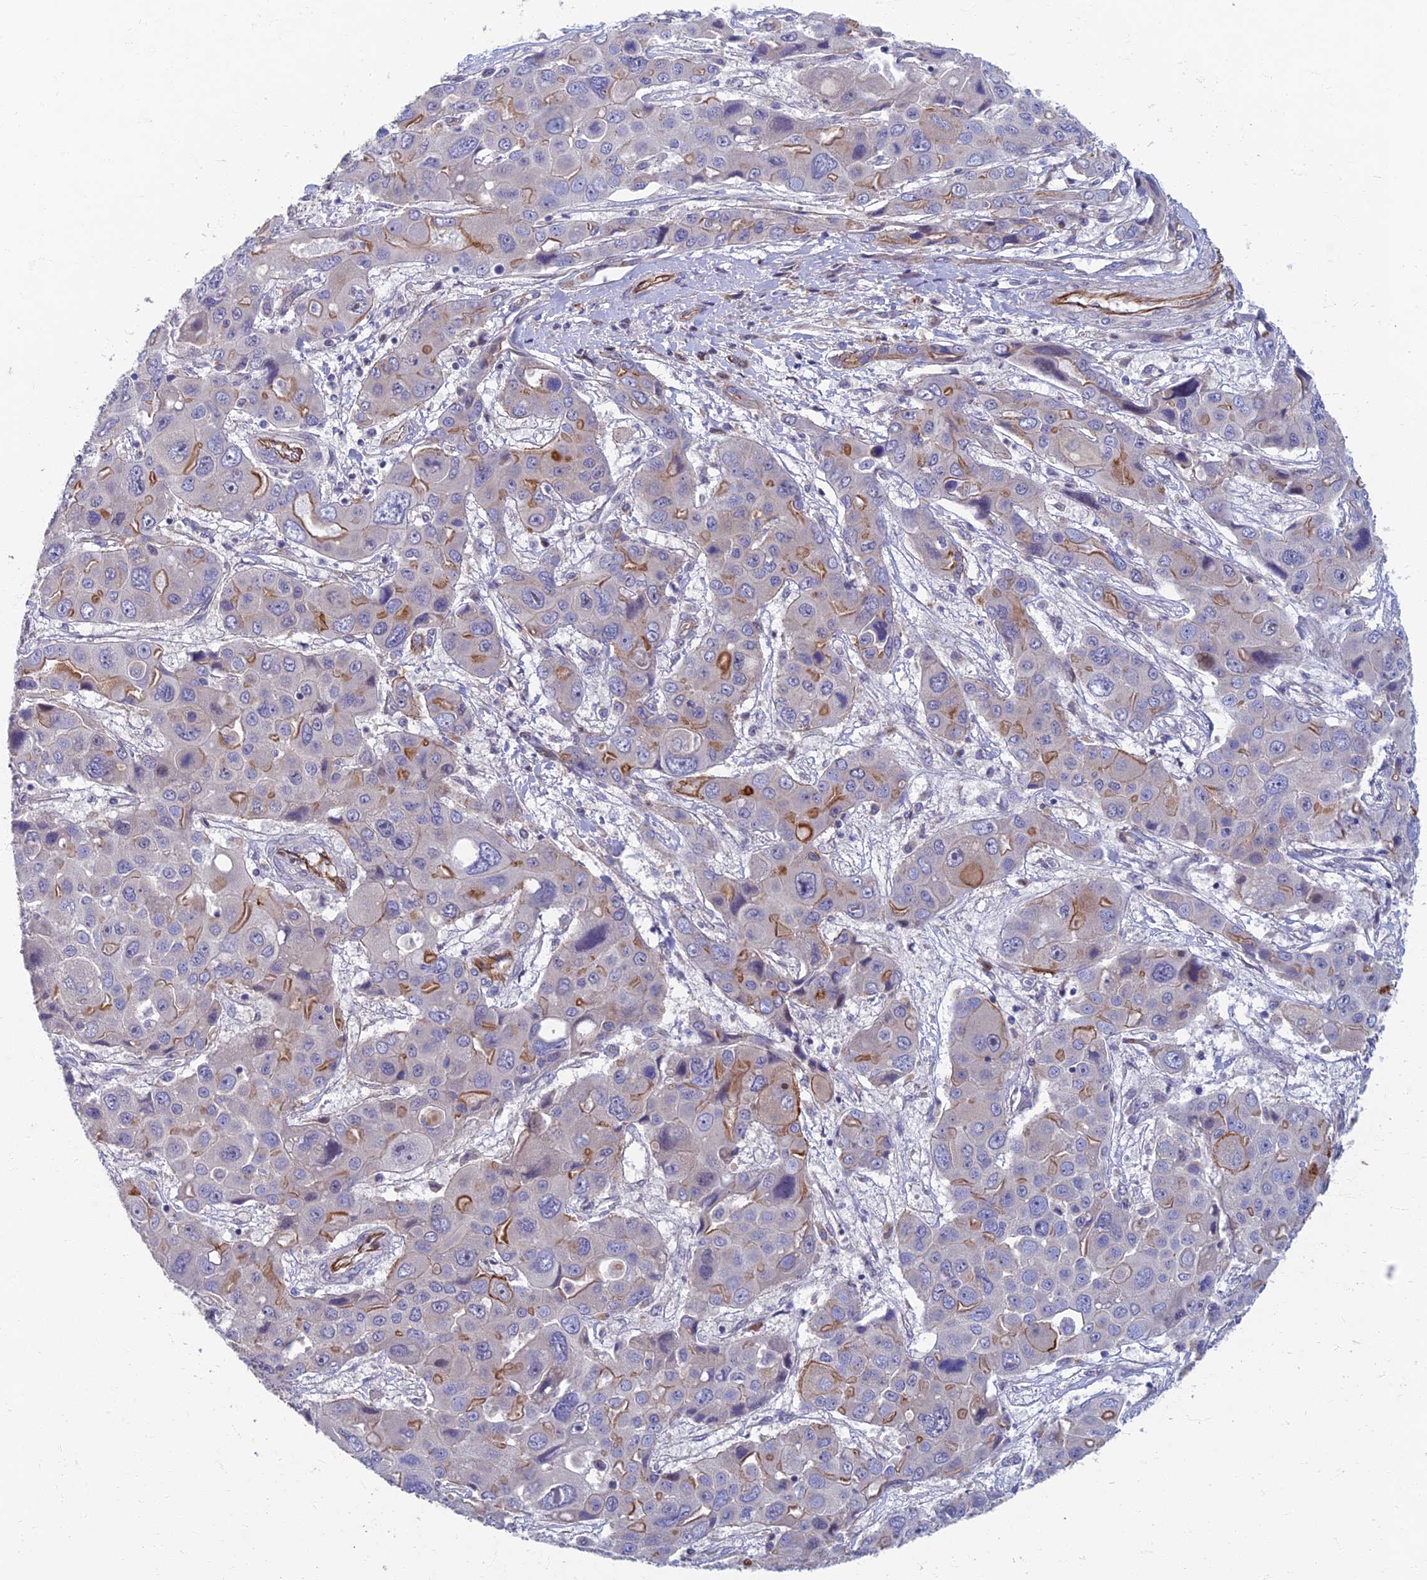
{"staining": {"intensity": "moderate", "quantity": "<25%", "location": "cytoplasmic/membranous"}, "tissue": "liver cancer", "cell_type": "Tumor cells", "image_type": "cancer", "snomed": [{"axis": "morphology", "description": "Cholangiocarcinoma"}, {"axis": "topography", "description": "Liver"}], "caption": "The photomicrograph displays immunohistochemical staining of liver cancer. There is moderate cytoplasmic/membranous staining is present in approximately <25% of tumor cells.", "gene": "RHBDL2", "patient": {"sex": "male", "age": 67}}